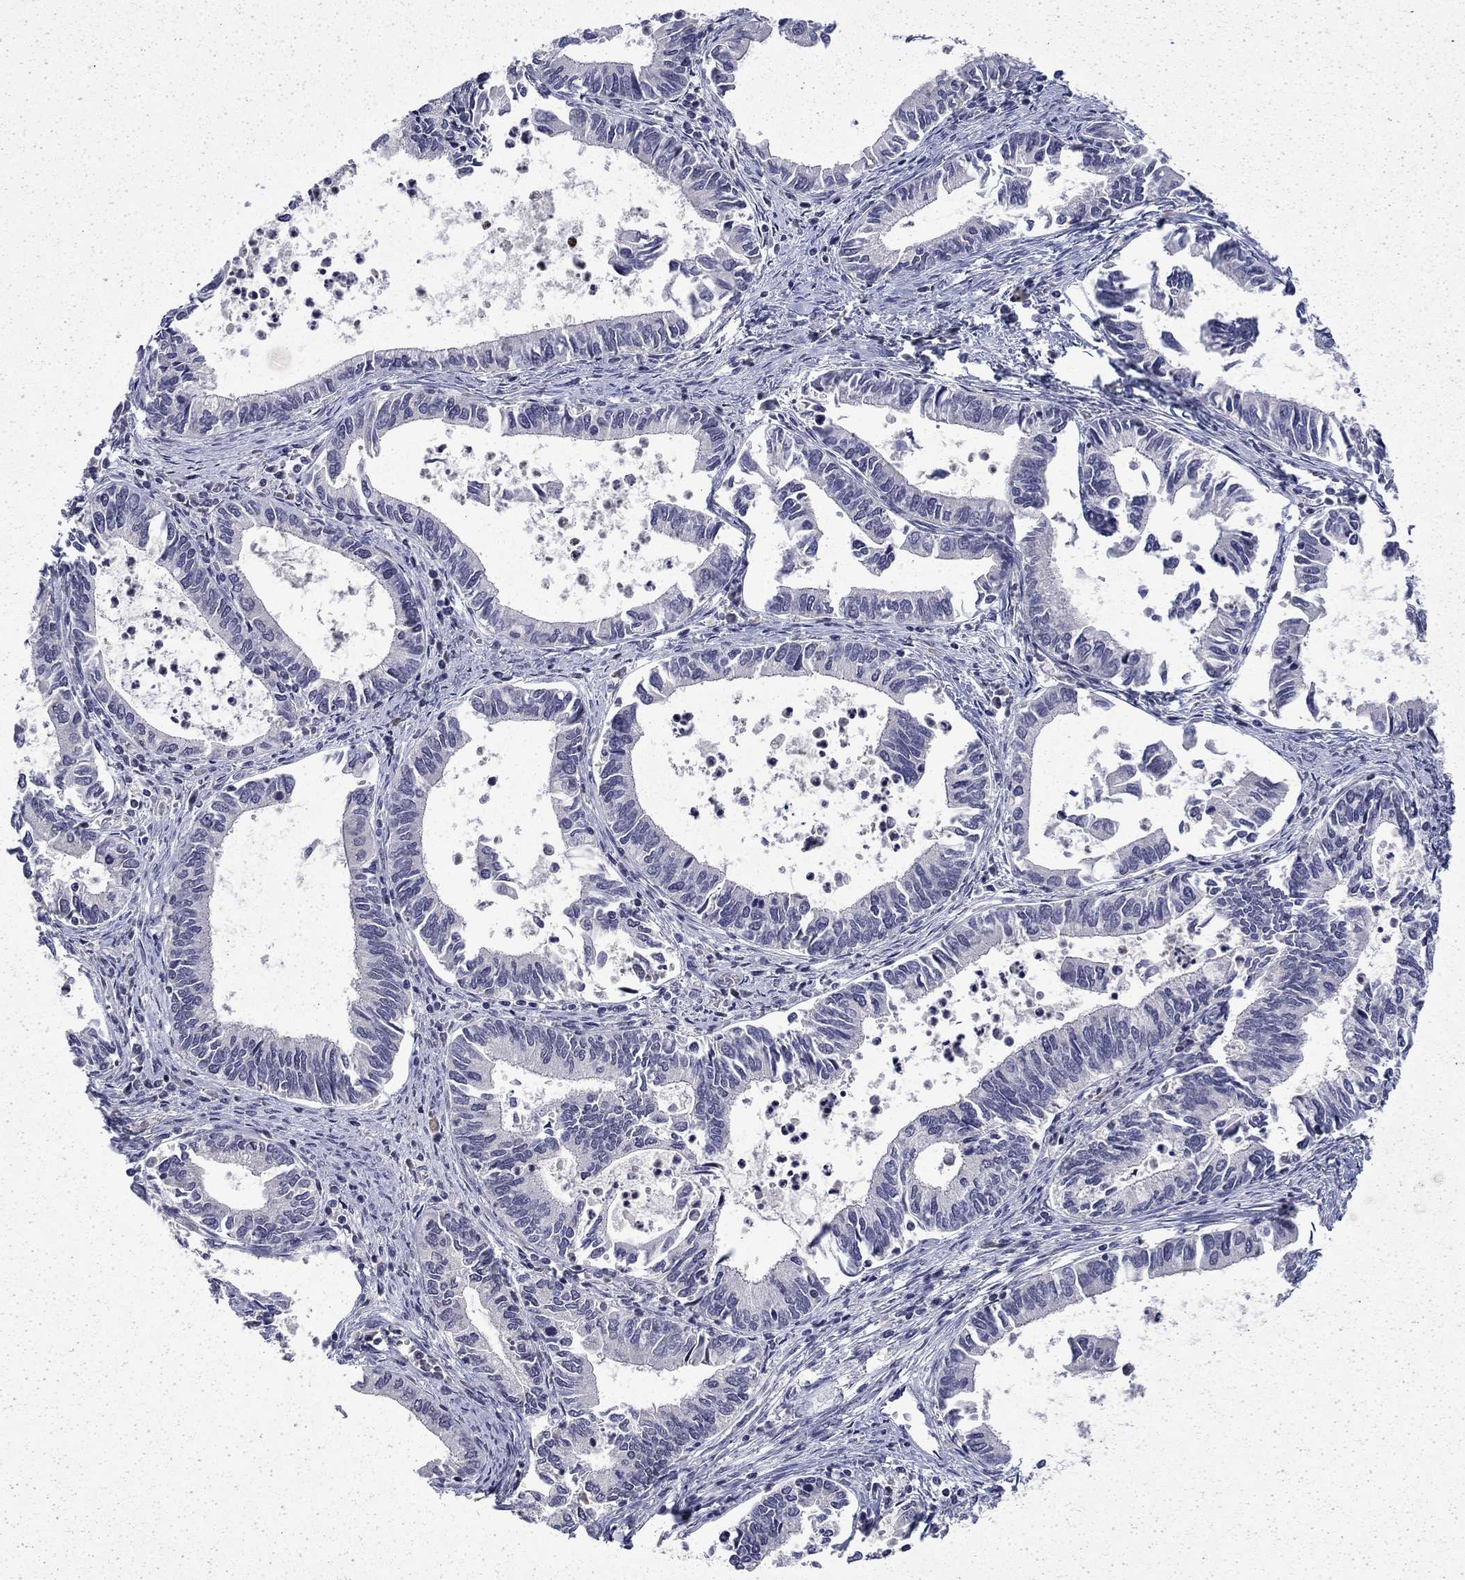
{"staining": {"intensity": "negative", "quantity": "none", "location": "none"}, "tissue": "cervical cancer", "cell_type": "Tumor cells", "image_type": "cancer", "snomed": [{"axis": "morphology", "description": "Adenocarcinoma, NOS"}, {"axis": "topography", "description": "Cervix"}], "caption": "The immunohistochemistry histopathology image has no significant staining in tumor cells of cervical cancer (adenocarcinoma) tissue.", "gene": "CHAT", "patient": {"sex": "female", "age": 42}}